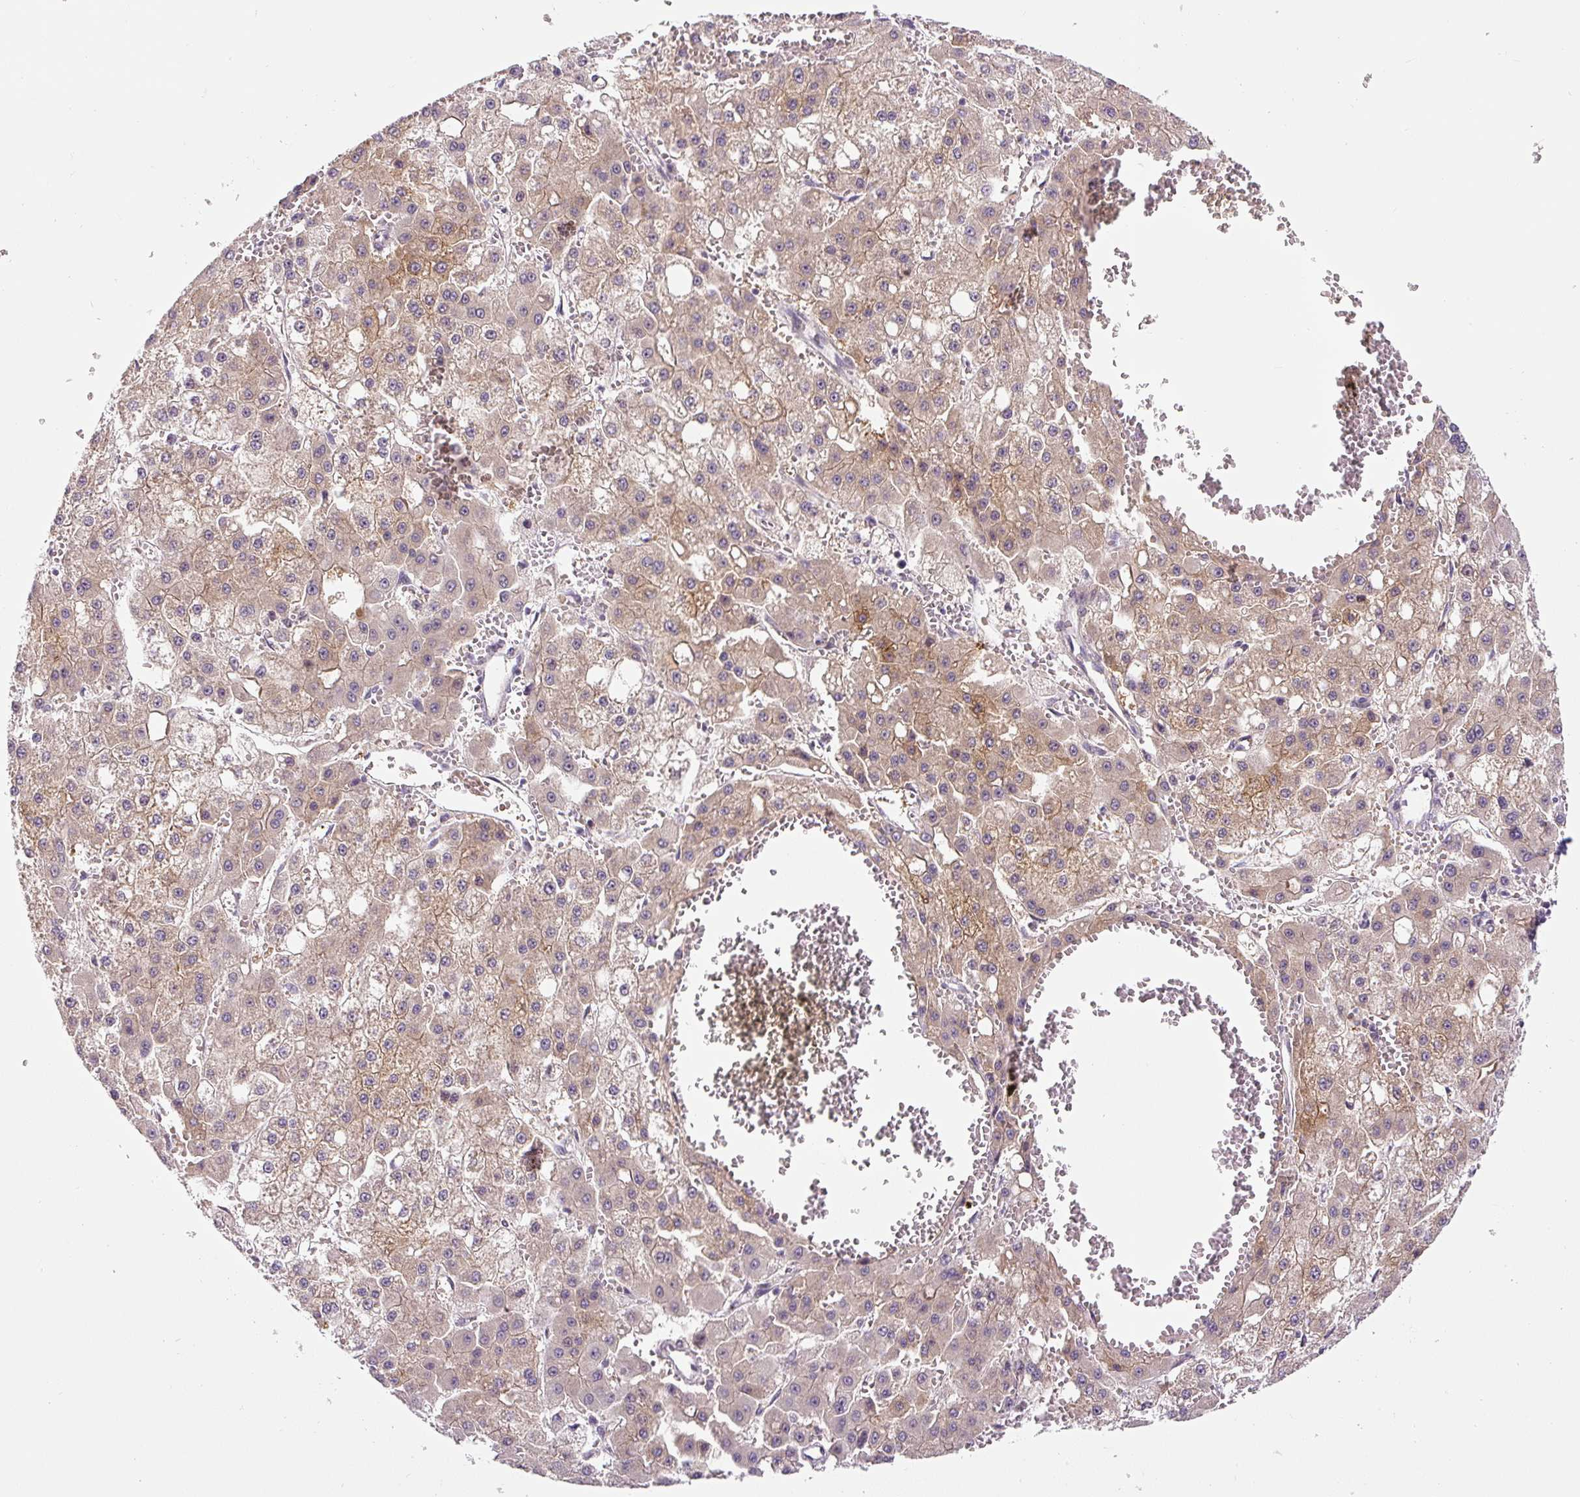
{"staining": {"intensity": "weak", "quantity": ">75%", "location": "cytoplasmic/membranous"}, "tissue": "liver cancer", "cell_type": "Tumor cells", "image_type": "cancer", "snomed": [{"axis": "morphology", "description": "Carcinoma, Hepatocellular, NOS"}, {"axis": "topography", "description": "Liver"}], "caption": "Immunohistochemistry (IHC) of human liver hepatocellular carcinoma exhibits low levels of weak cytoplasmic/membranous positivity in about >75% of tumor cells.", "gene": "PCM1", "patient": {"sex": "male", "age": 47}}